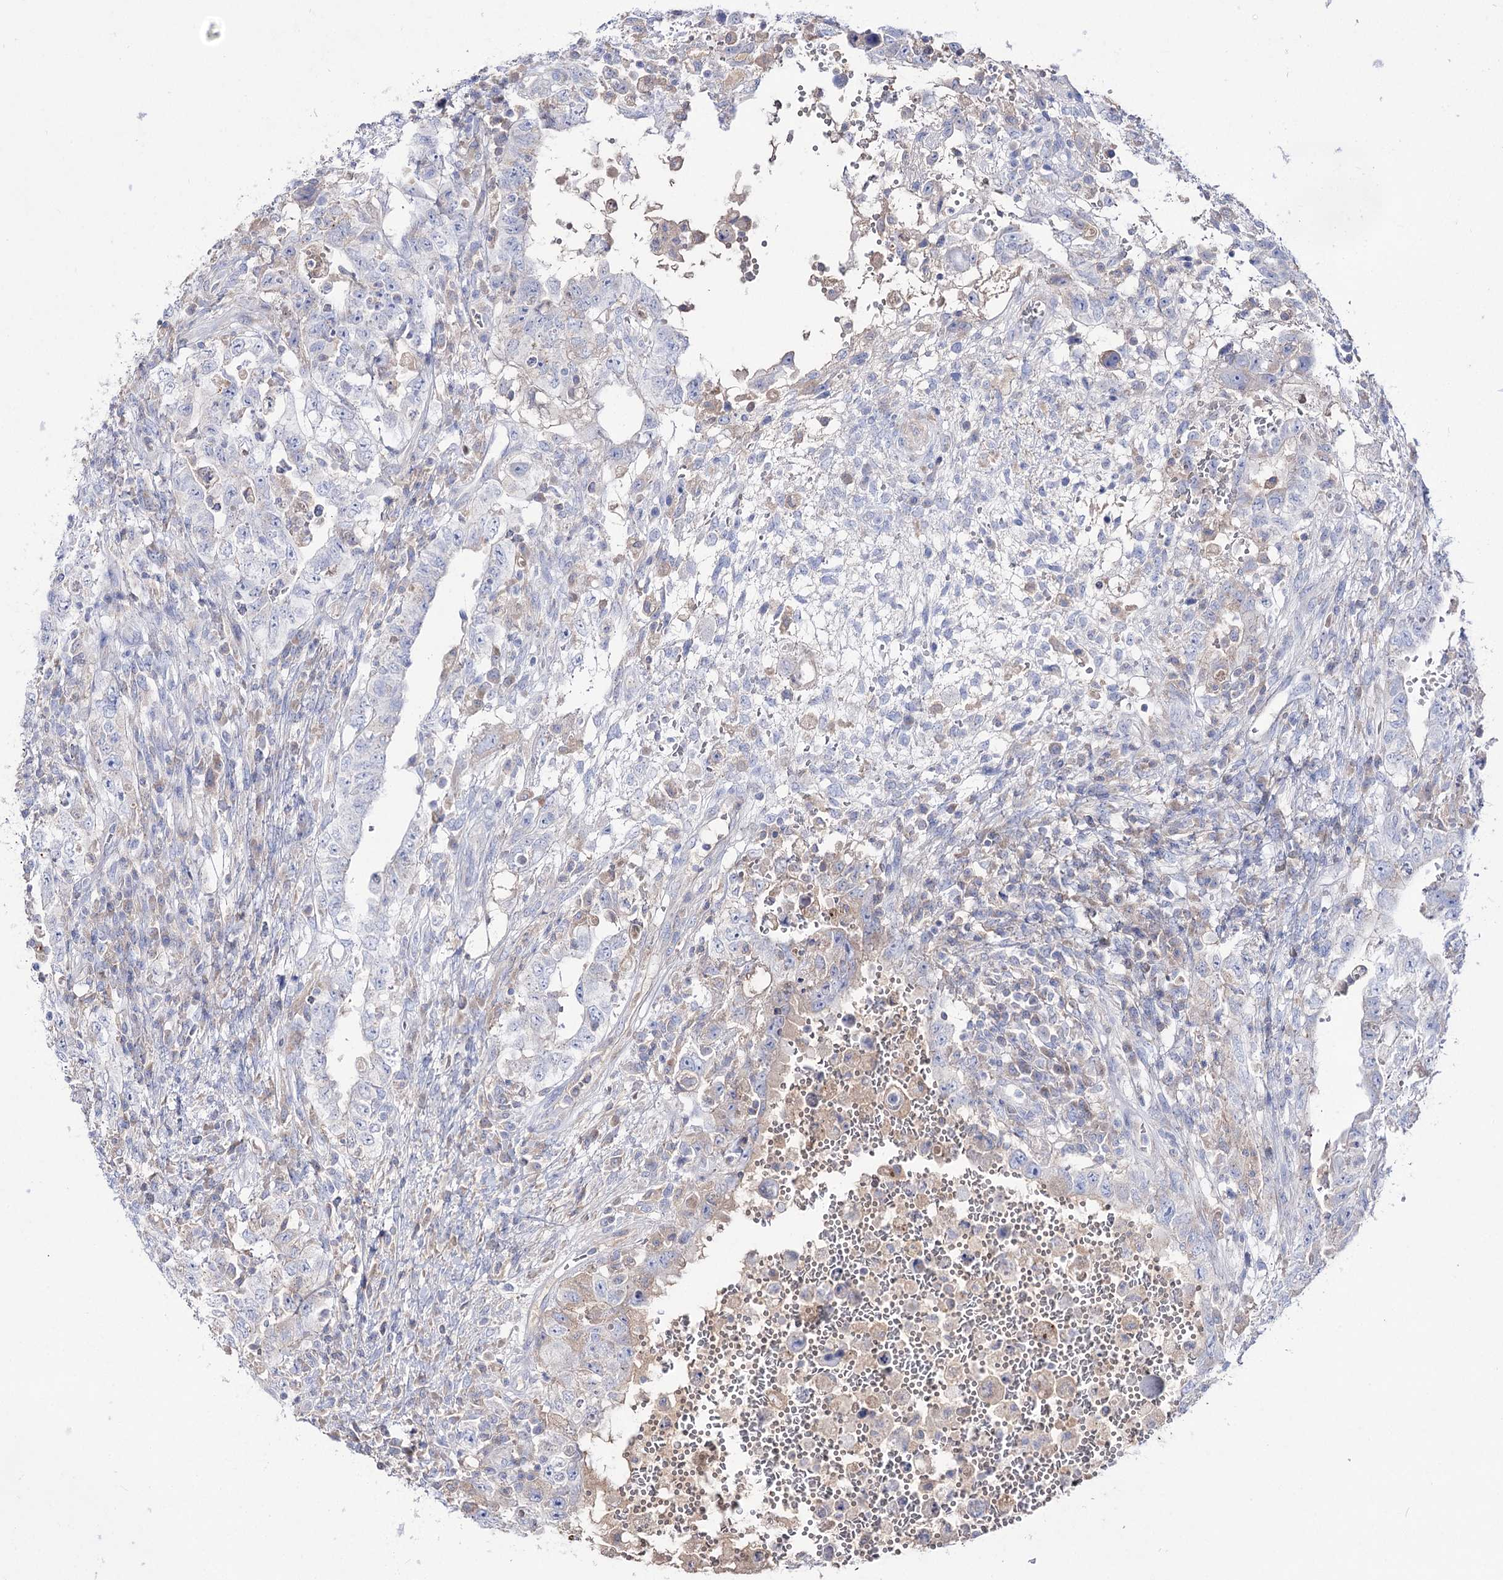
{"staining": {"intensity": "weak", "quantity": "<25%", "location": "cytoplasmic/membranous"}, "tissue": "testis cancer", "cell_type": "Tumor cells", "image_type": "cancer", "snomed": [{"axis": "morphology", "description": "Carcinoma, Embryonal, NOS"}, {"axis": "topography", "description": "Testis"}], "caption": "The immunohistochemistry (IHC) image has no significant expression in tumor cells of embryonal carcinoma (testis) tissue.", "gene": "NAGLU", "patient": {"sex": "male", "age": 26}}